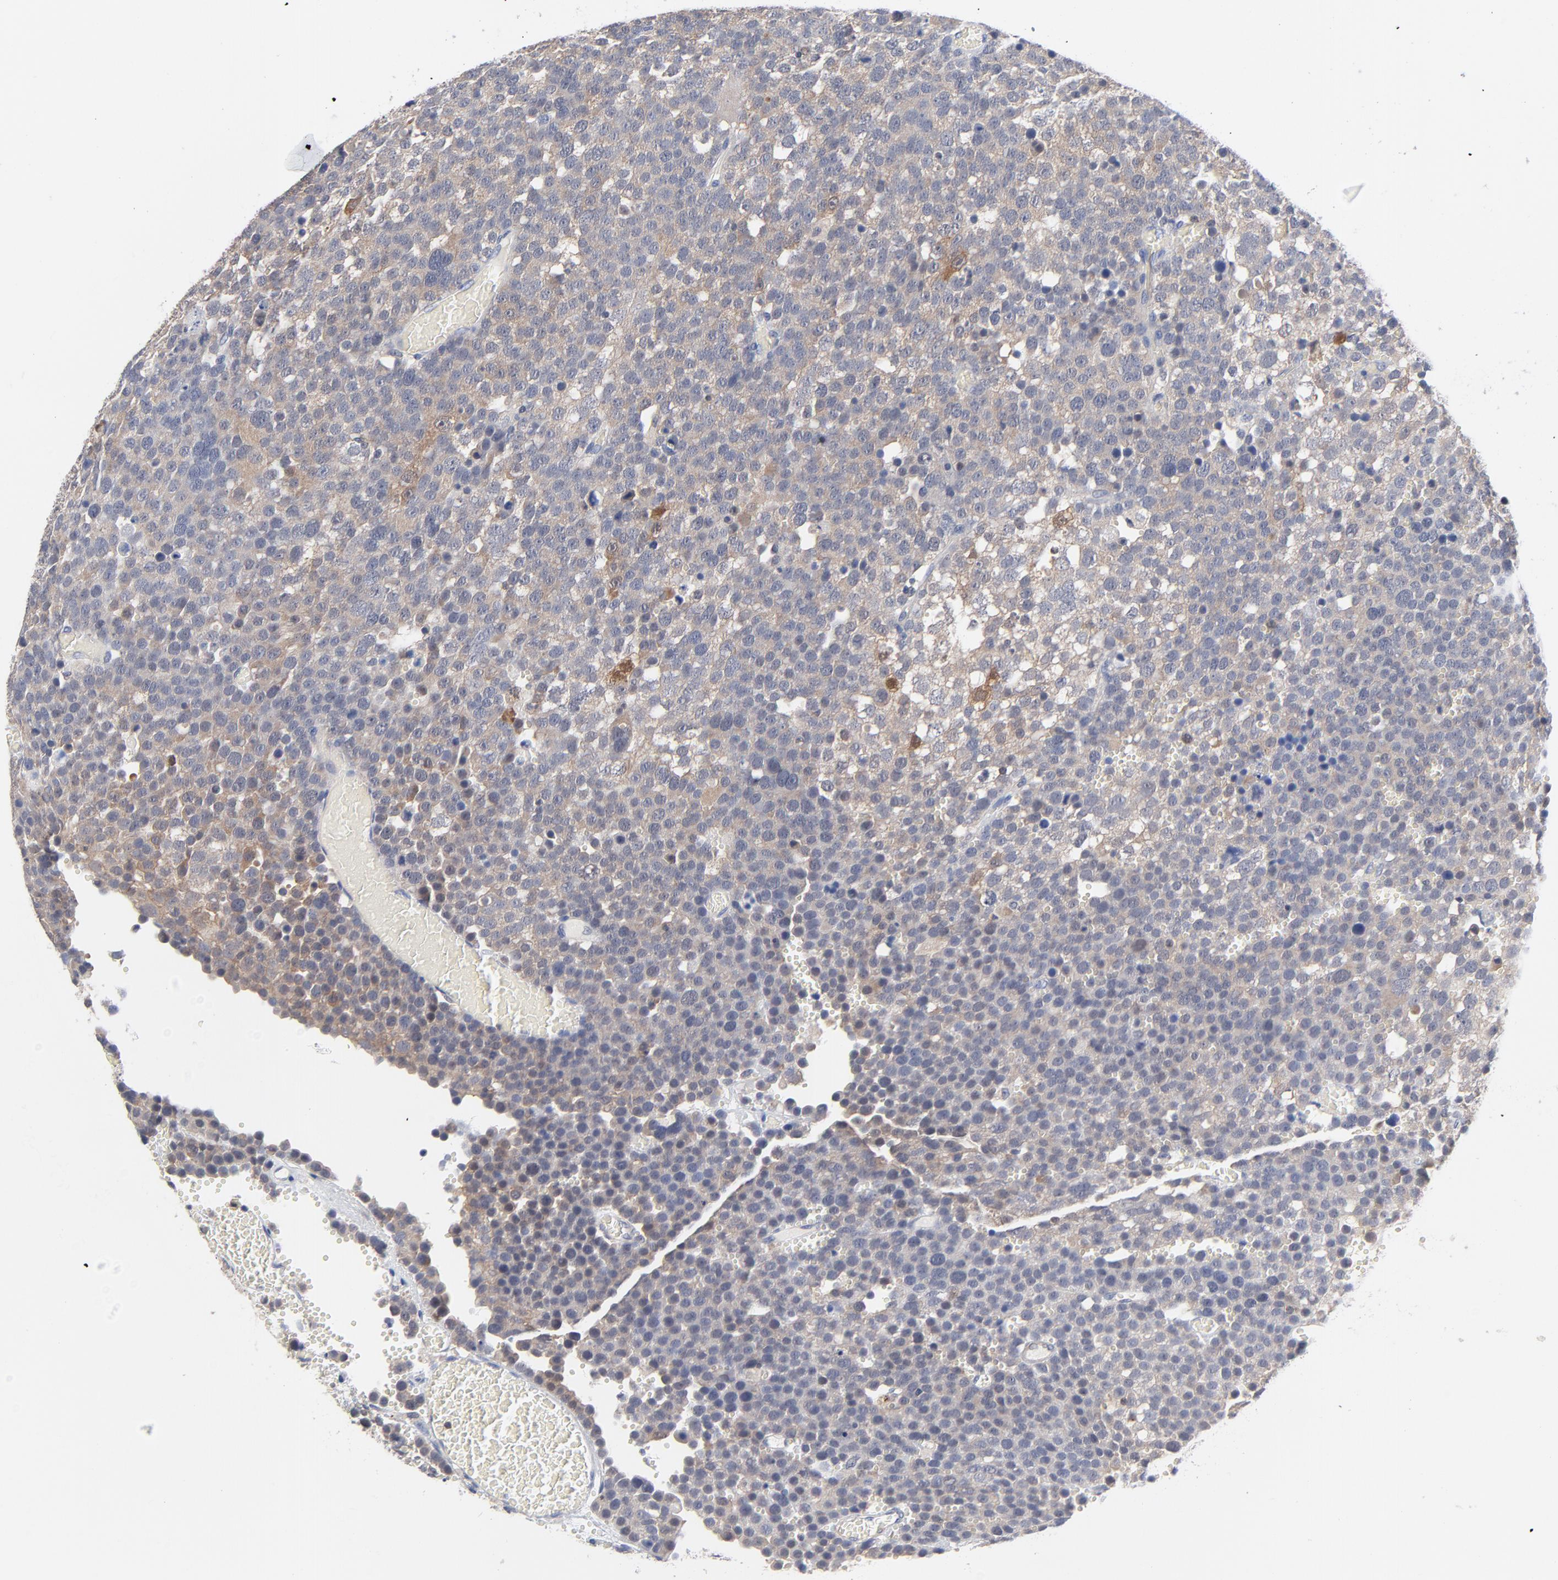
{"staining": {"intensity": "weak", "quantity": ">75%", "location": "cytoplasmic/membranous"}, "tissue": "testis cancer", "cell_type": "Tumor cells", "image_type": "cancer", "snomed": [{"axis": "morphology", "description": "Seminoma, NOS"}, {"axis": "topography", "description": "Testis"}], "caption": "Protein positivity by IHC displays weak cytoplasmic/membranous expression in approximately >75% of tumor cells in testis cancer.", "gene": "CAB39L", "patient": {"sex": "male", "age": 71}}